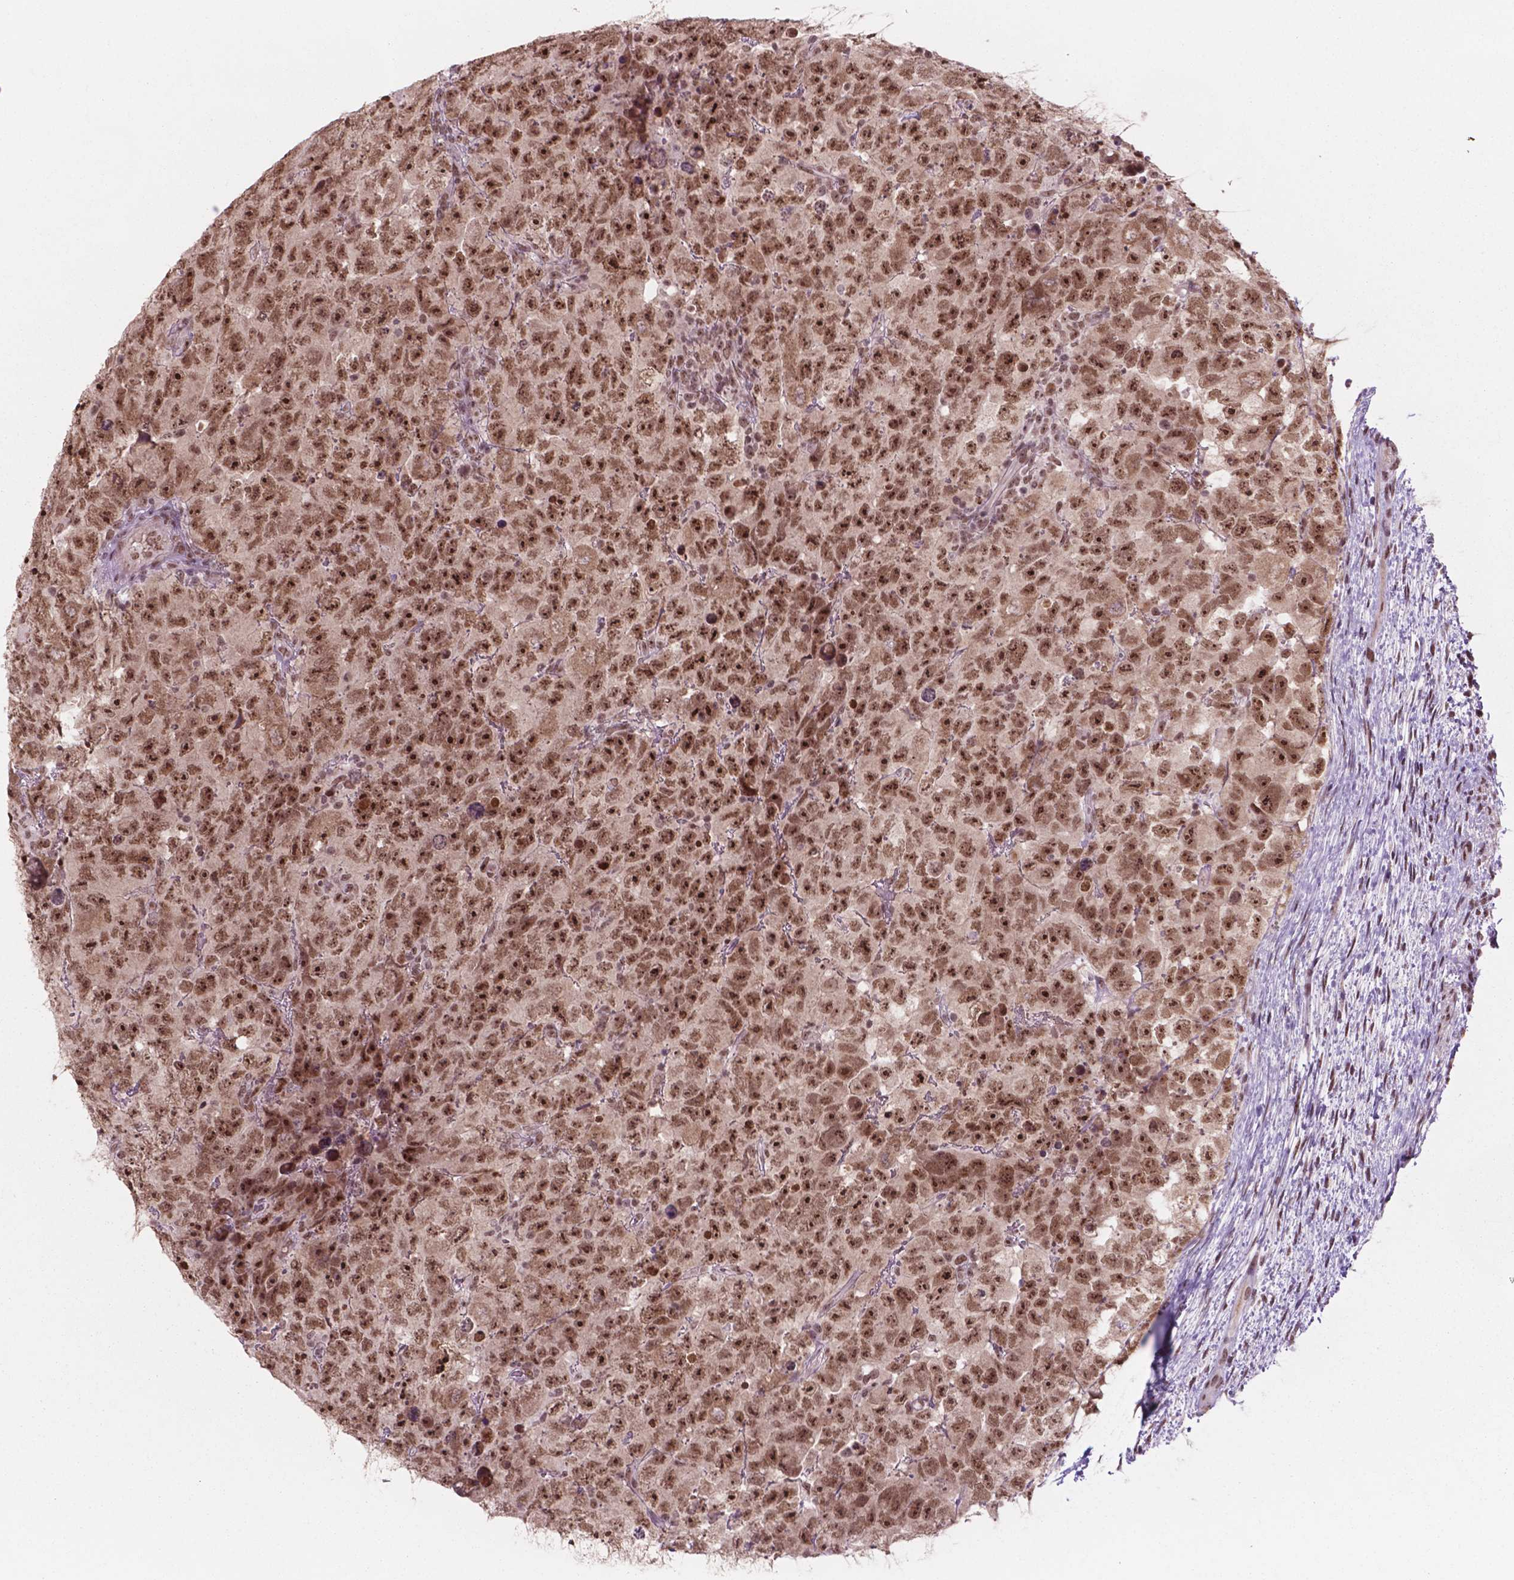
{"staining": {"intensity": "strong", "quantity": ">75%", "location": "nuclear"}, "tissue": "testis cancer", "cell_type": "Tumor cells", "image_type": "cancer", "snomed": [{"axis": "morphology", "description": "Carcinoma, Embryonal, NOS"}, {"axis": "topography", "description": "Testis"}], "caption": "Human testis cancer stained with a brown dye reveals strong nuclear positive expression in about >75% of tumor cells.", "gene": "POLR2E", "patient": {"sex": "male", "age": 24}}